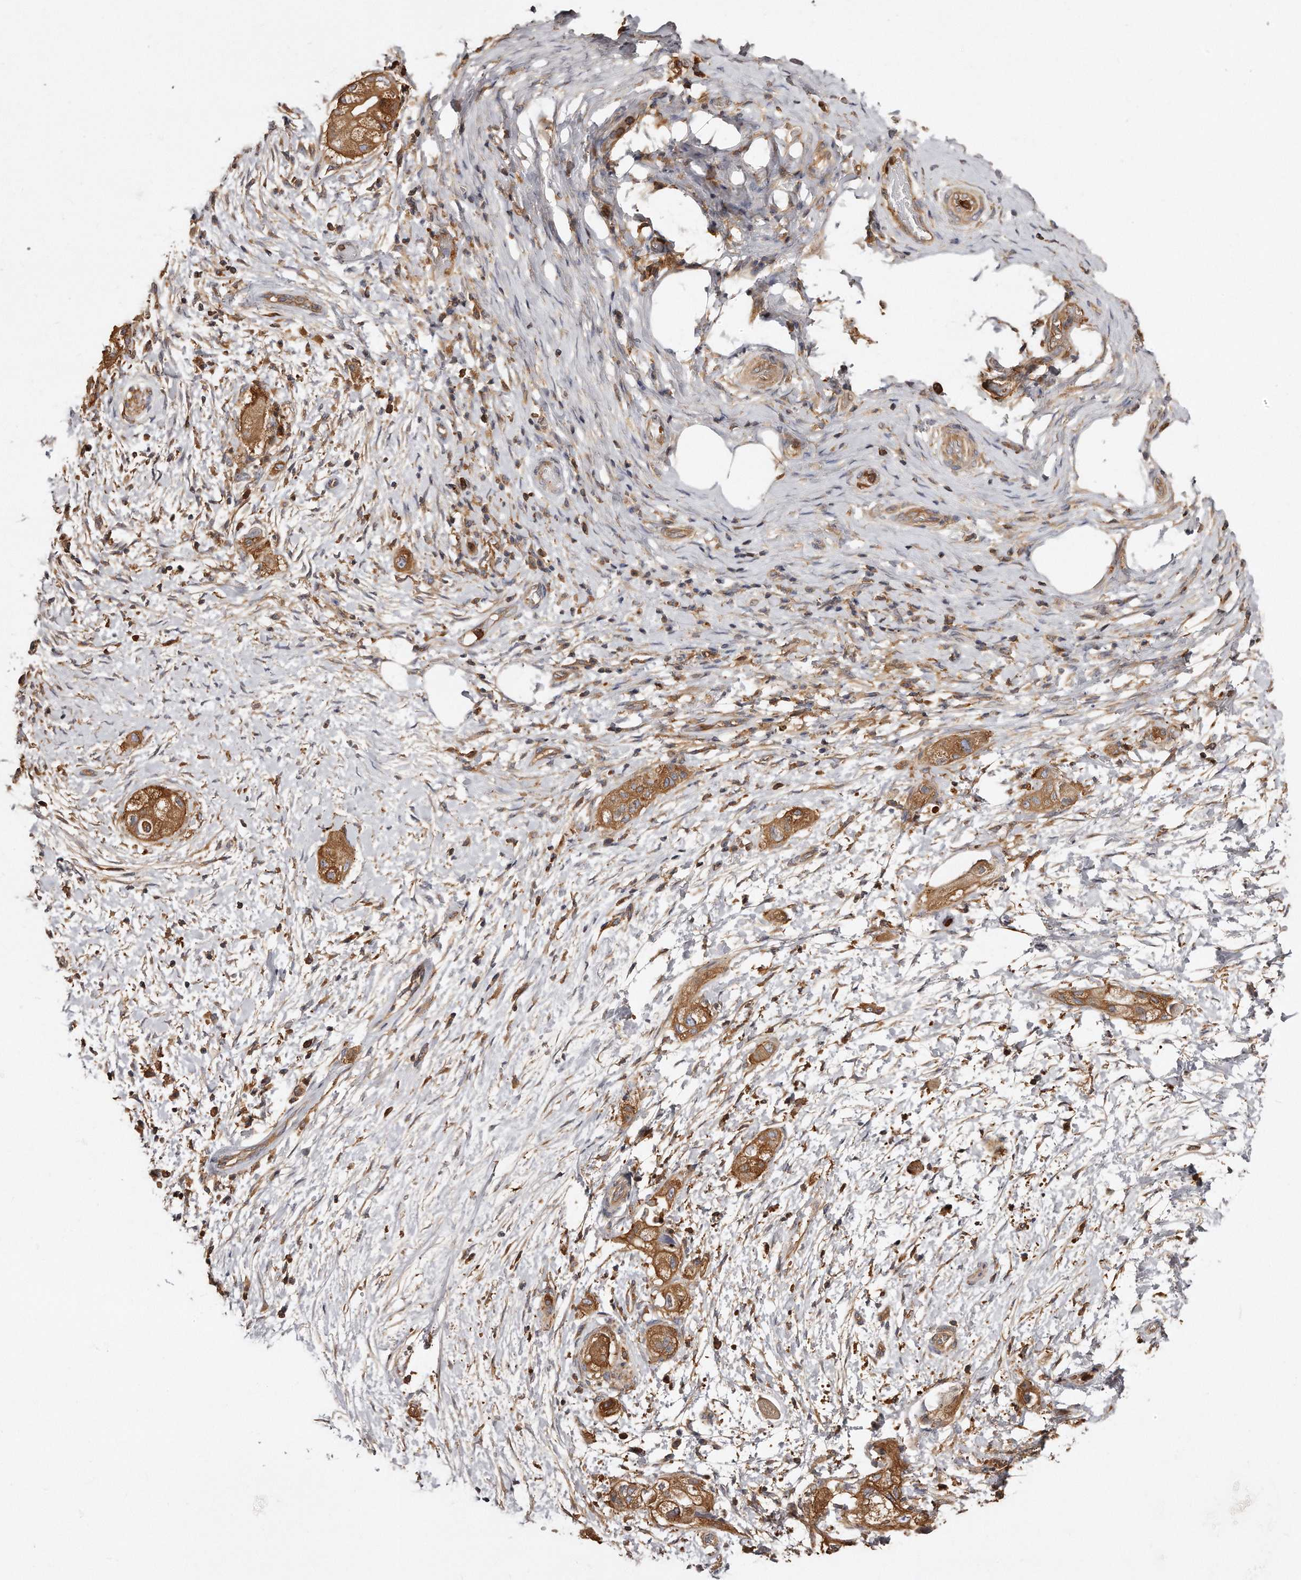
{"staining": {"intensity": "moderate", "quantity": ">75%", "location": "cytoplasmic/membranous"}, "tissue": "pancreatic cancer", "cell_type": "Tumor cells", "image_type": "cancer", "snomed": [{"axis": "morphology", "description": "Adenocarcinoma, NOS"}, {"axis": "topography", "description": "Pancreas"}], "caption": "Immunohistochemical staining of human pancreatic adenocarcinoma shows medium levels of moderate cytoplasmic/membranous positivity in about >75% of tumor cells.", "gene": "CAP1", "patient": {"sex": "male", "age": 58}}